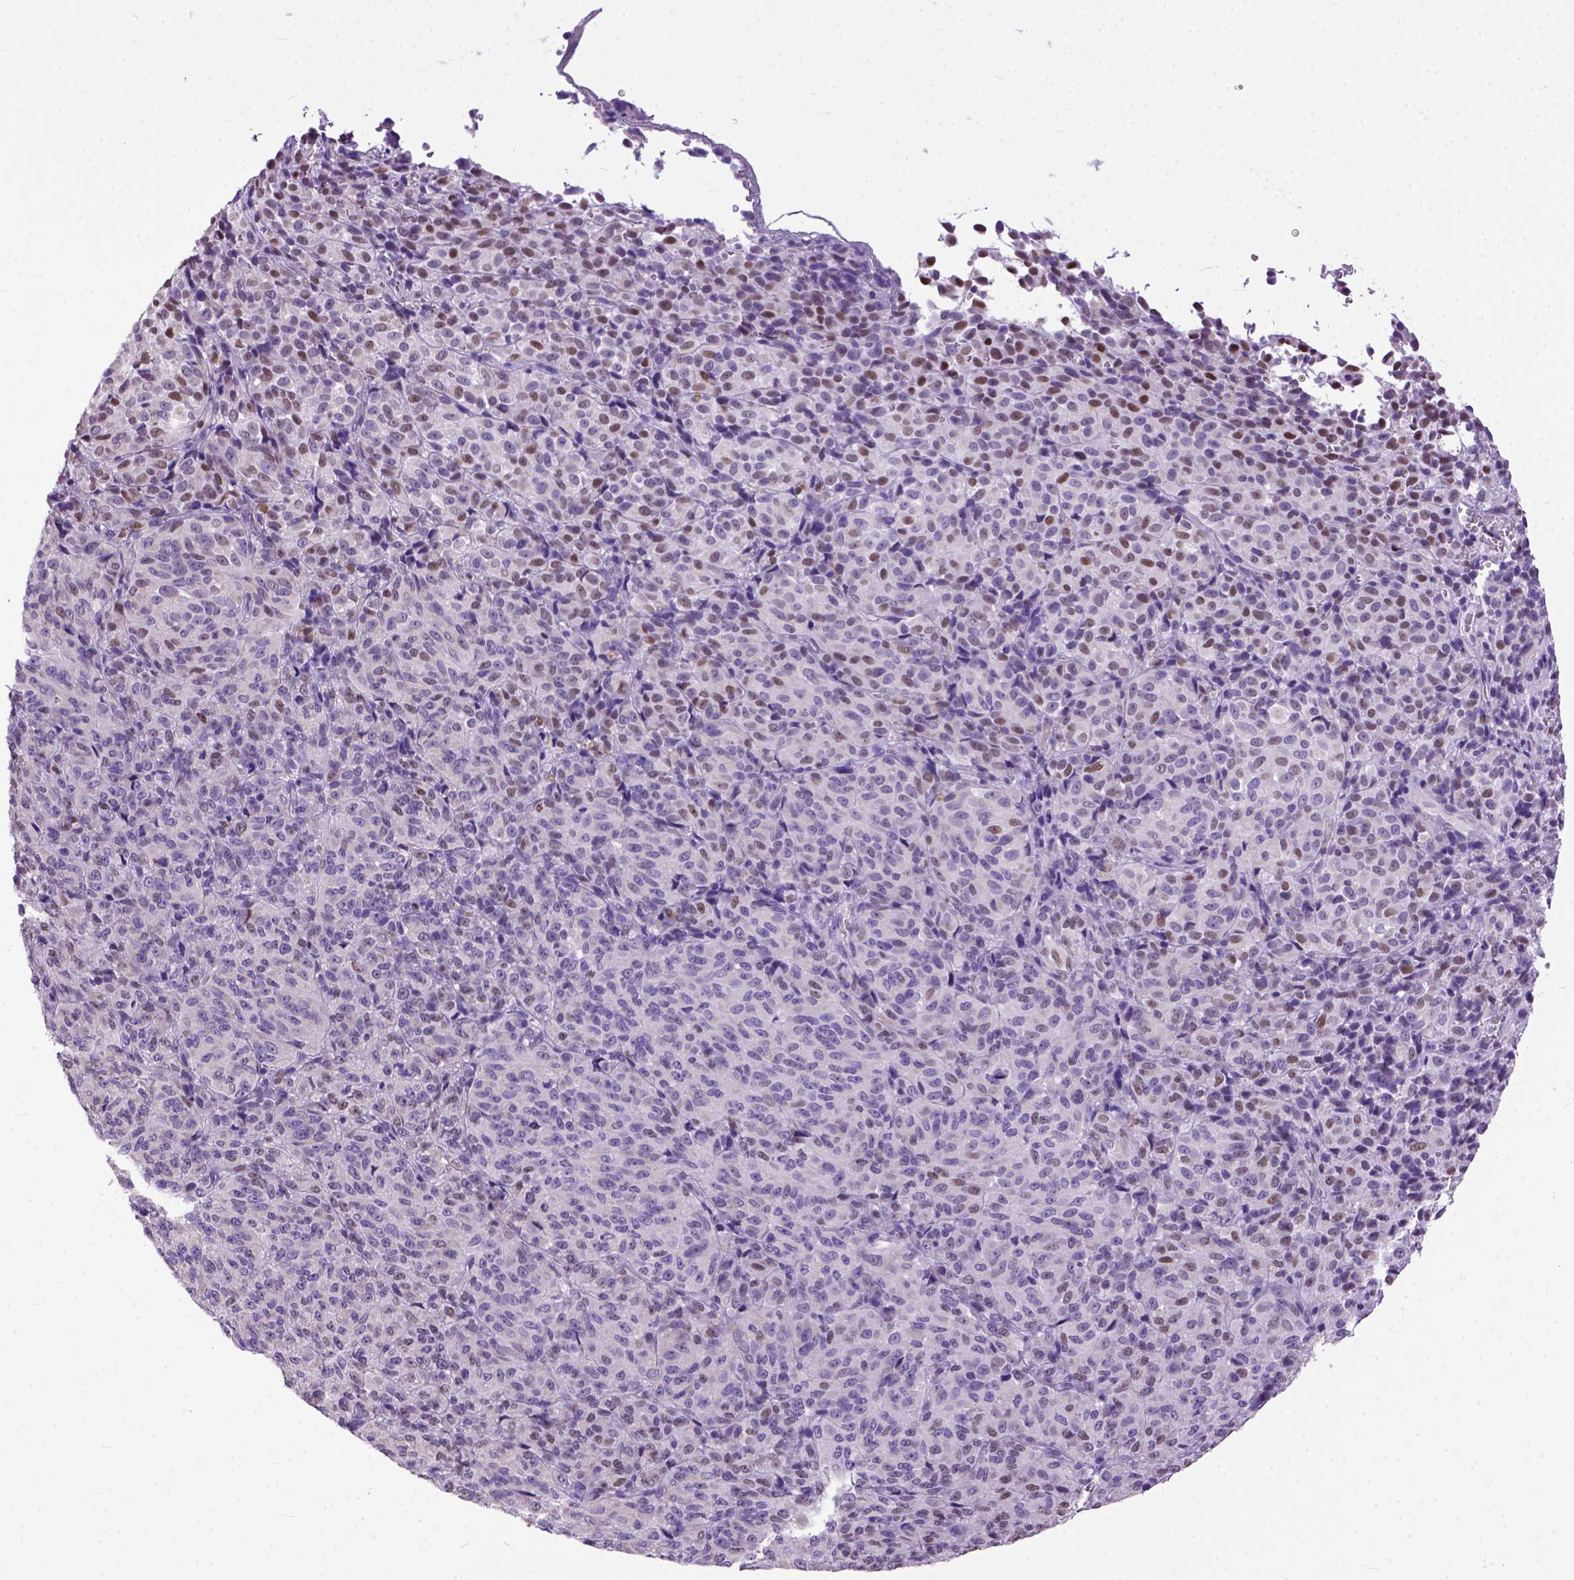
{"staining": {"intensity": "moderate", "quantity": "<25%", "location": "nuclear"}, "tissue": "melanoma", "cell_type": "Tumor cells", "image_type": "cancer", "snomed": [{"axis": "morphology", "description": "Malignant melanoma, Metastatic site"}, {"axis": "topography", "description": "Brain"}], "caption": "Immunohistochemistry (DAB (3,3'-diaminobenzidine)) staining of human malignant melanoma (metastatic site) displays moderate nuclear protein staining in approximately <25% of tumor cells.", "gene": "CRB1", "patient": {"sex": "female", "age": 56}}